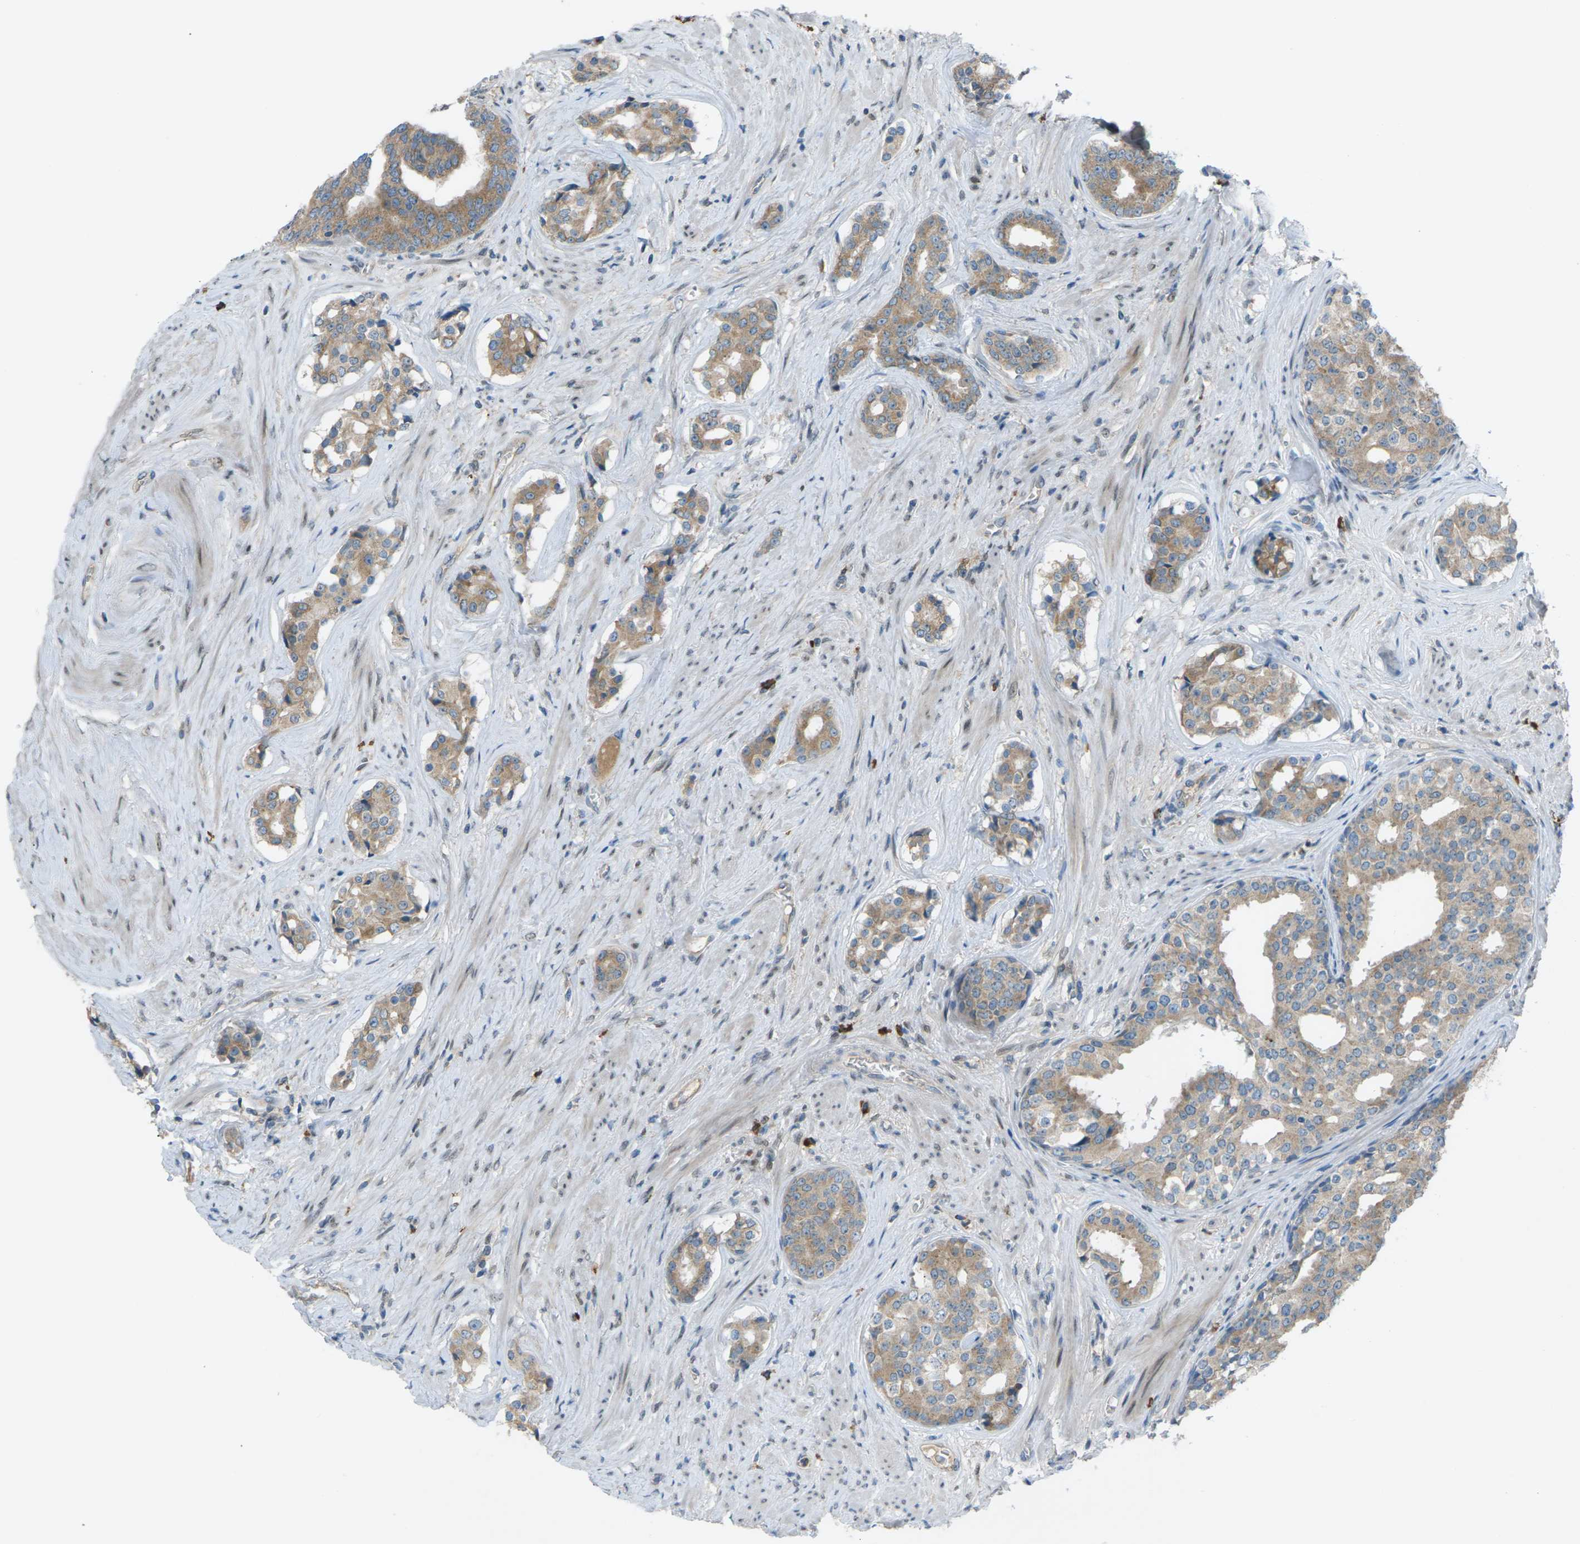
{"staining": {"intensity": "weak", "quantity": ">75%", "location": "cytoplasmic/membranous"}, "tissue": "prostate cancer", "cell_type": "Tumor cells", "image_type": "cancer", "snomed": [{"axis": "morphology", "description": "Adenocarcinoma, High grade"}, {"axis": "topography", "description": "Prostate"}], "caption": "A histopathology image of human prostate high-grade adenocarcinoma stained for a protein demonstrates weak cytoplasmic/membranous brown staining in tumor cells.", "gene": "DYRK1A", "patient": {"sex": "male", "age": 71}}